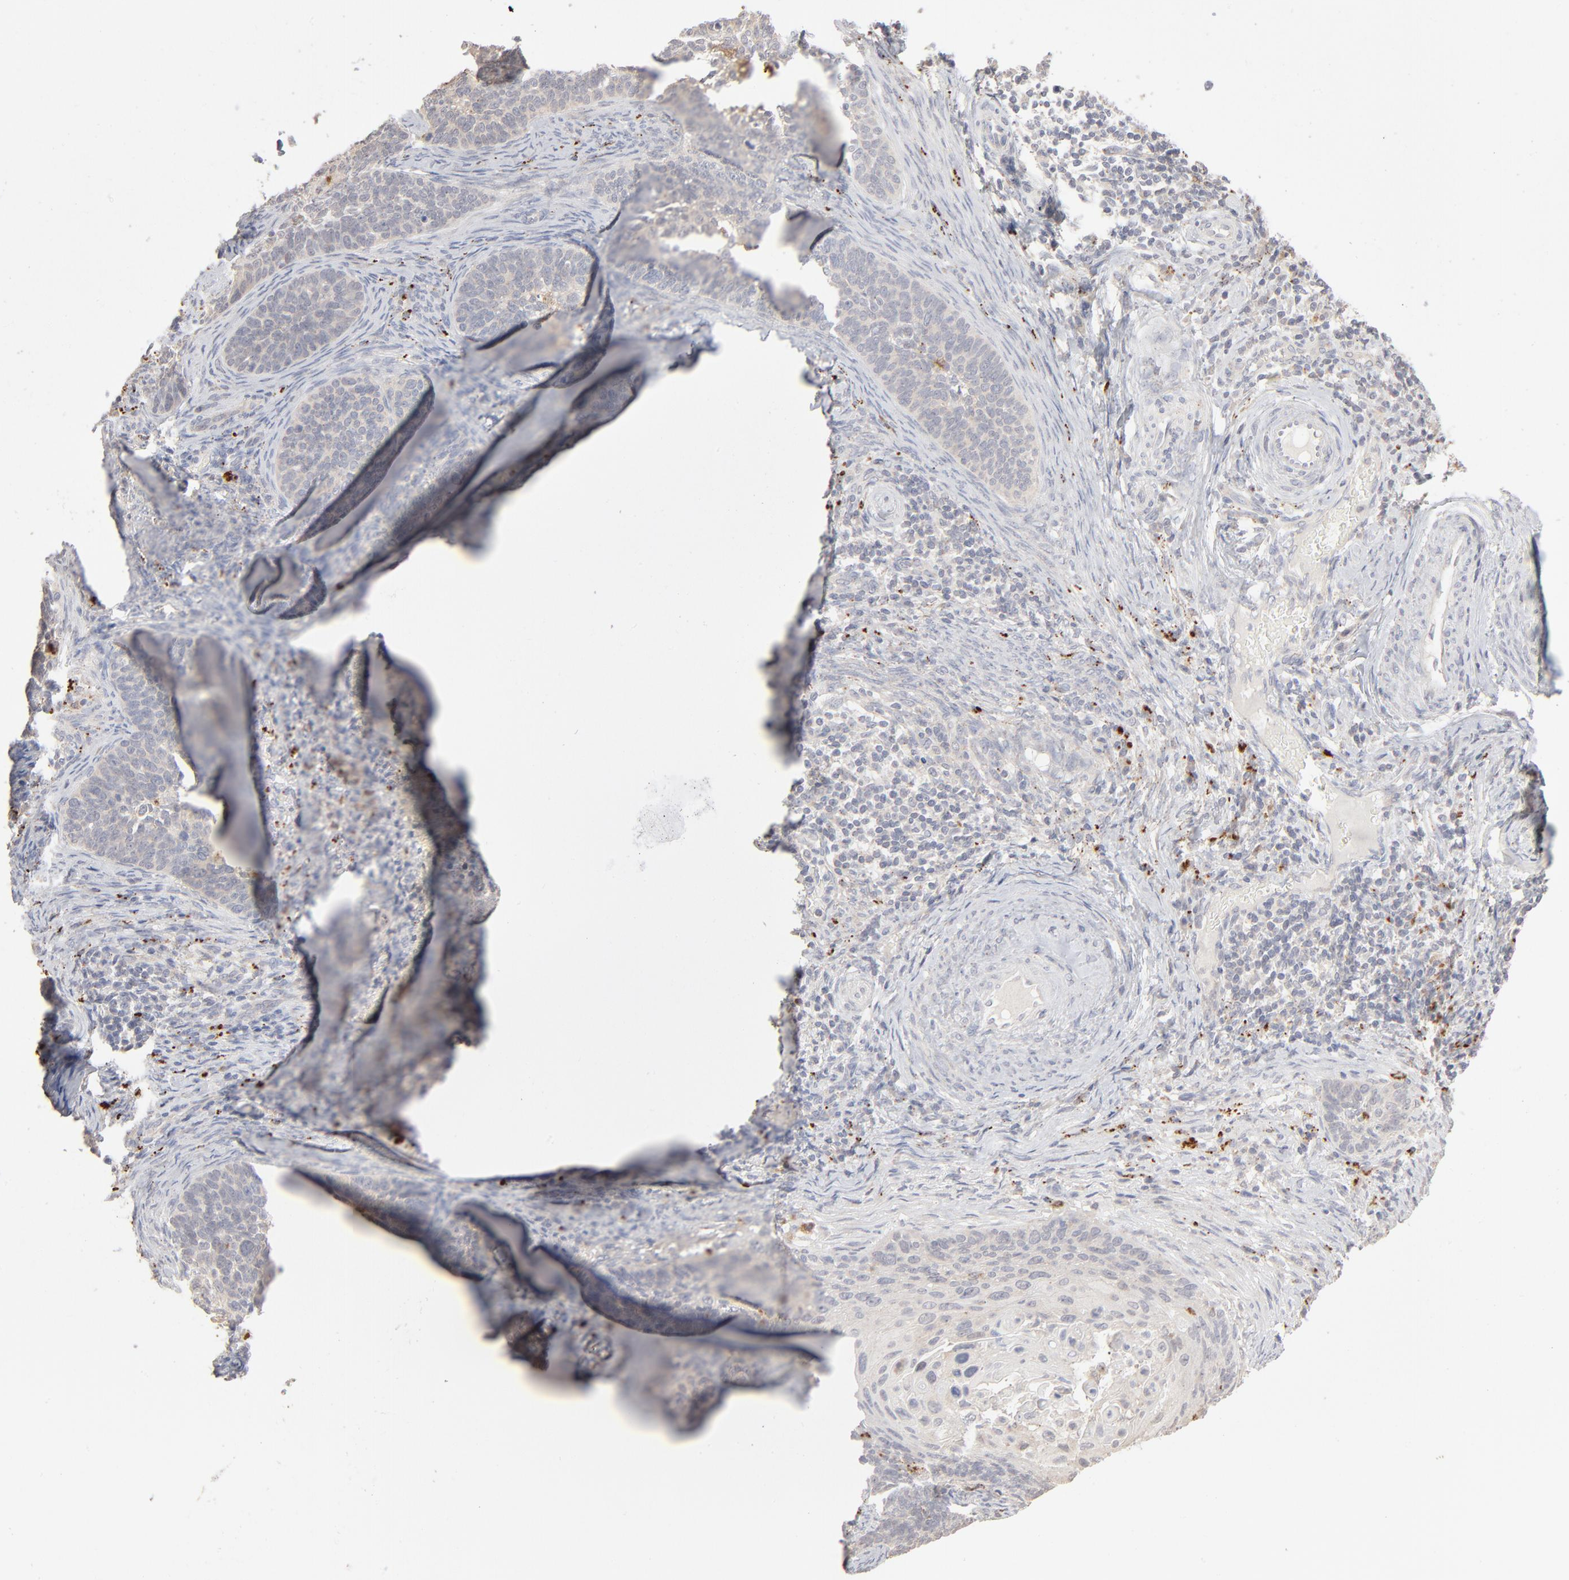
{"staining": {"intensity": "negative", "quantity": "none", "location": "none"}, "tissue": "cervical cancer", "cell_type": "Tumor cells", "image_type": "cancer", "snomed": [{"axis": "morphology", "description": "Squamous cell carcinoma, NOS"}, {"axis": "topography", "description": "Cervix"}], "caption": "A high-resolution photomicrograph shows immunohistochemistry staining of cervical squamous cell carcinoma, which exhibits no significant expression in tumor cells.", "gene": "POMT2", "patient": {"sex": "female", "age": 33}}